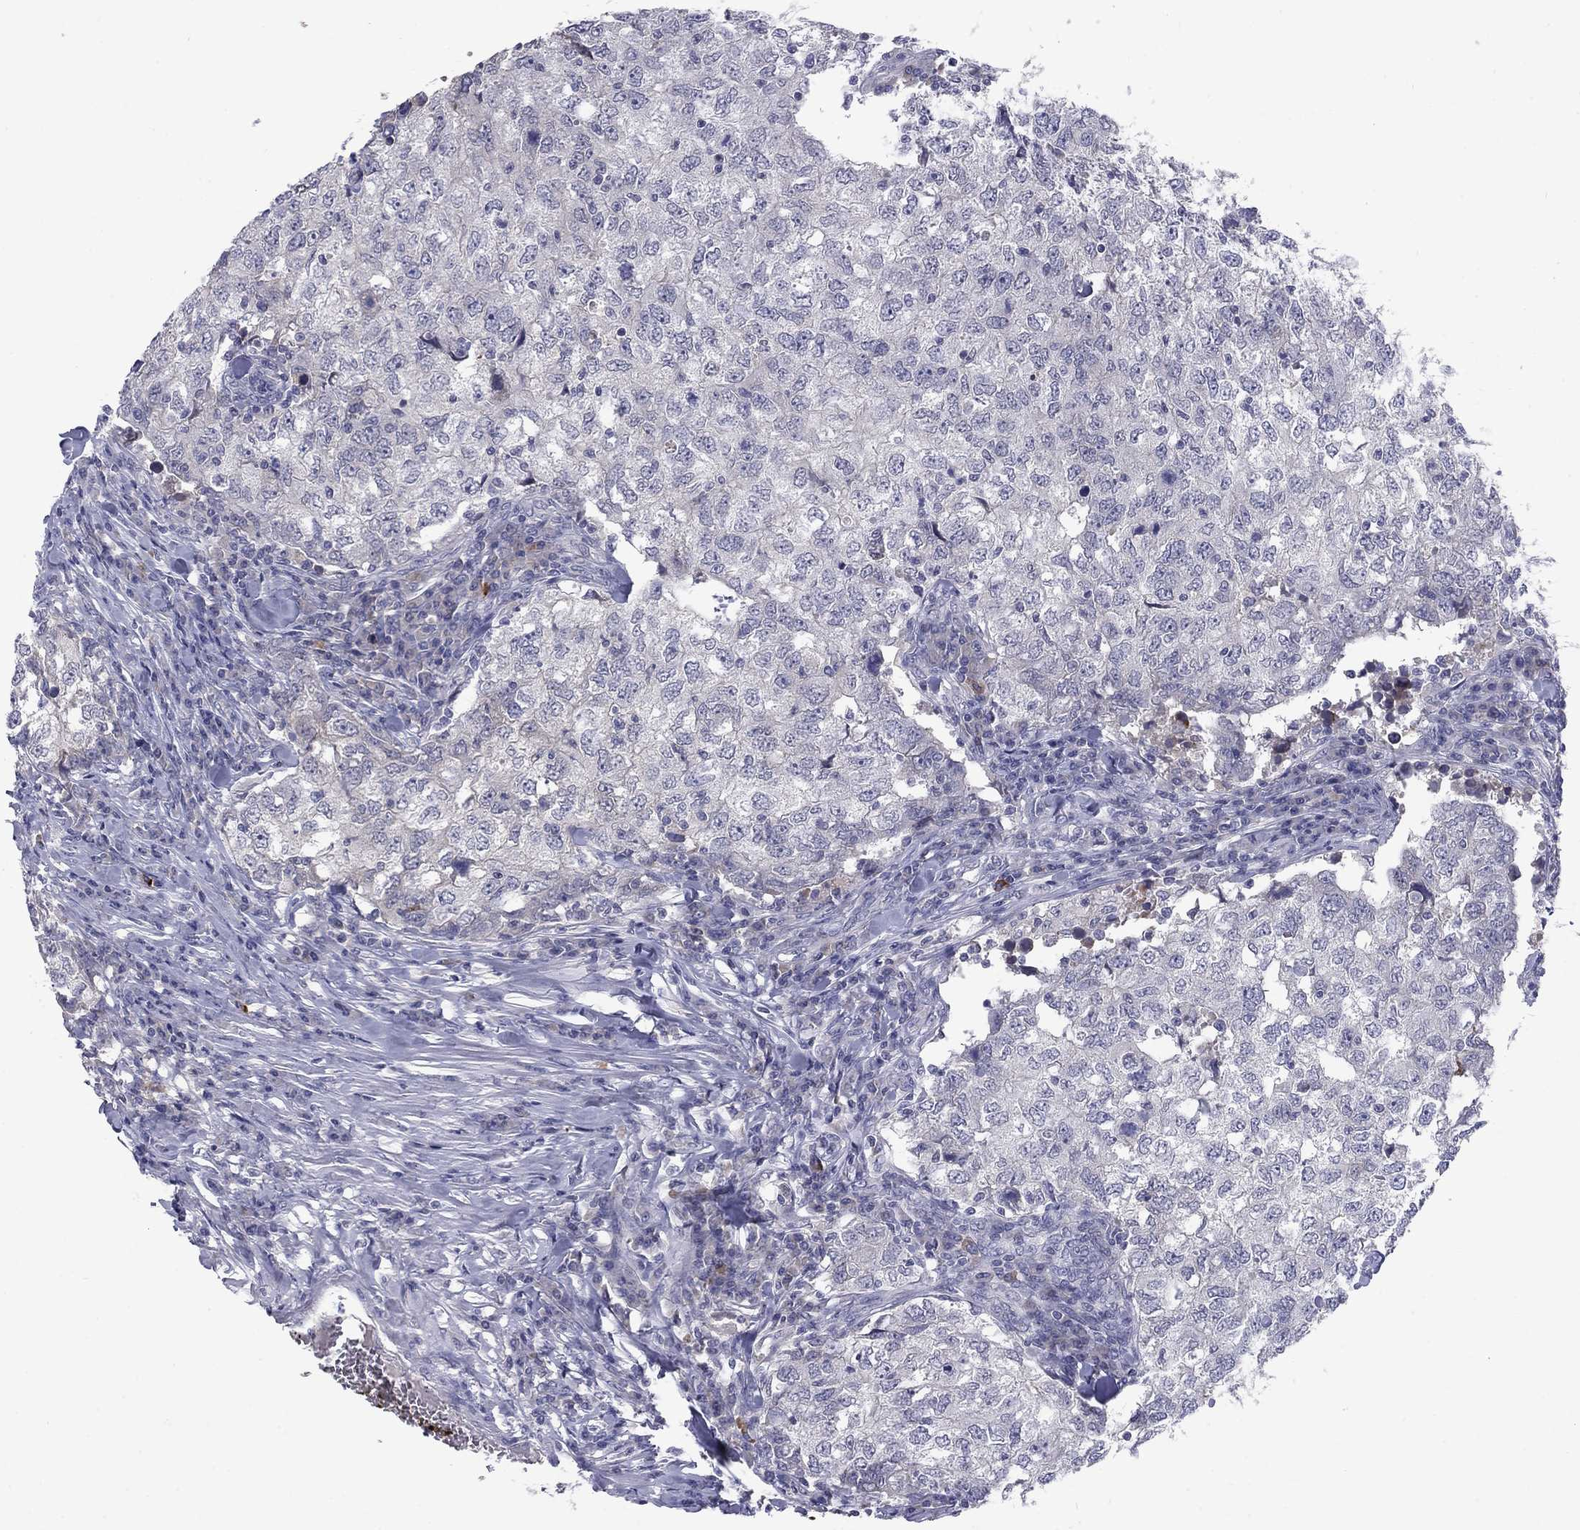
{"staining": {"intensity": "negative", "quantity": "none", "location": "none"}, "tissue": "breast cancer", "cell_type": "Tumor cells", "image_type": "cancer", "snomed": [{"axis": "morphology", "description": "Duct carcinoma"}, {"axis": "topography", "description": "Breast"}], "caption": "Tumor cells are negative for brown protein staining in infiltrating ductal carcinoma (breast).", "gene": "CACNA1A", "patient": {"sex": "female", "age": 30}}